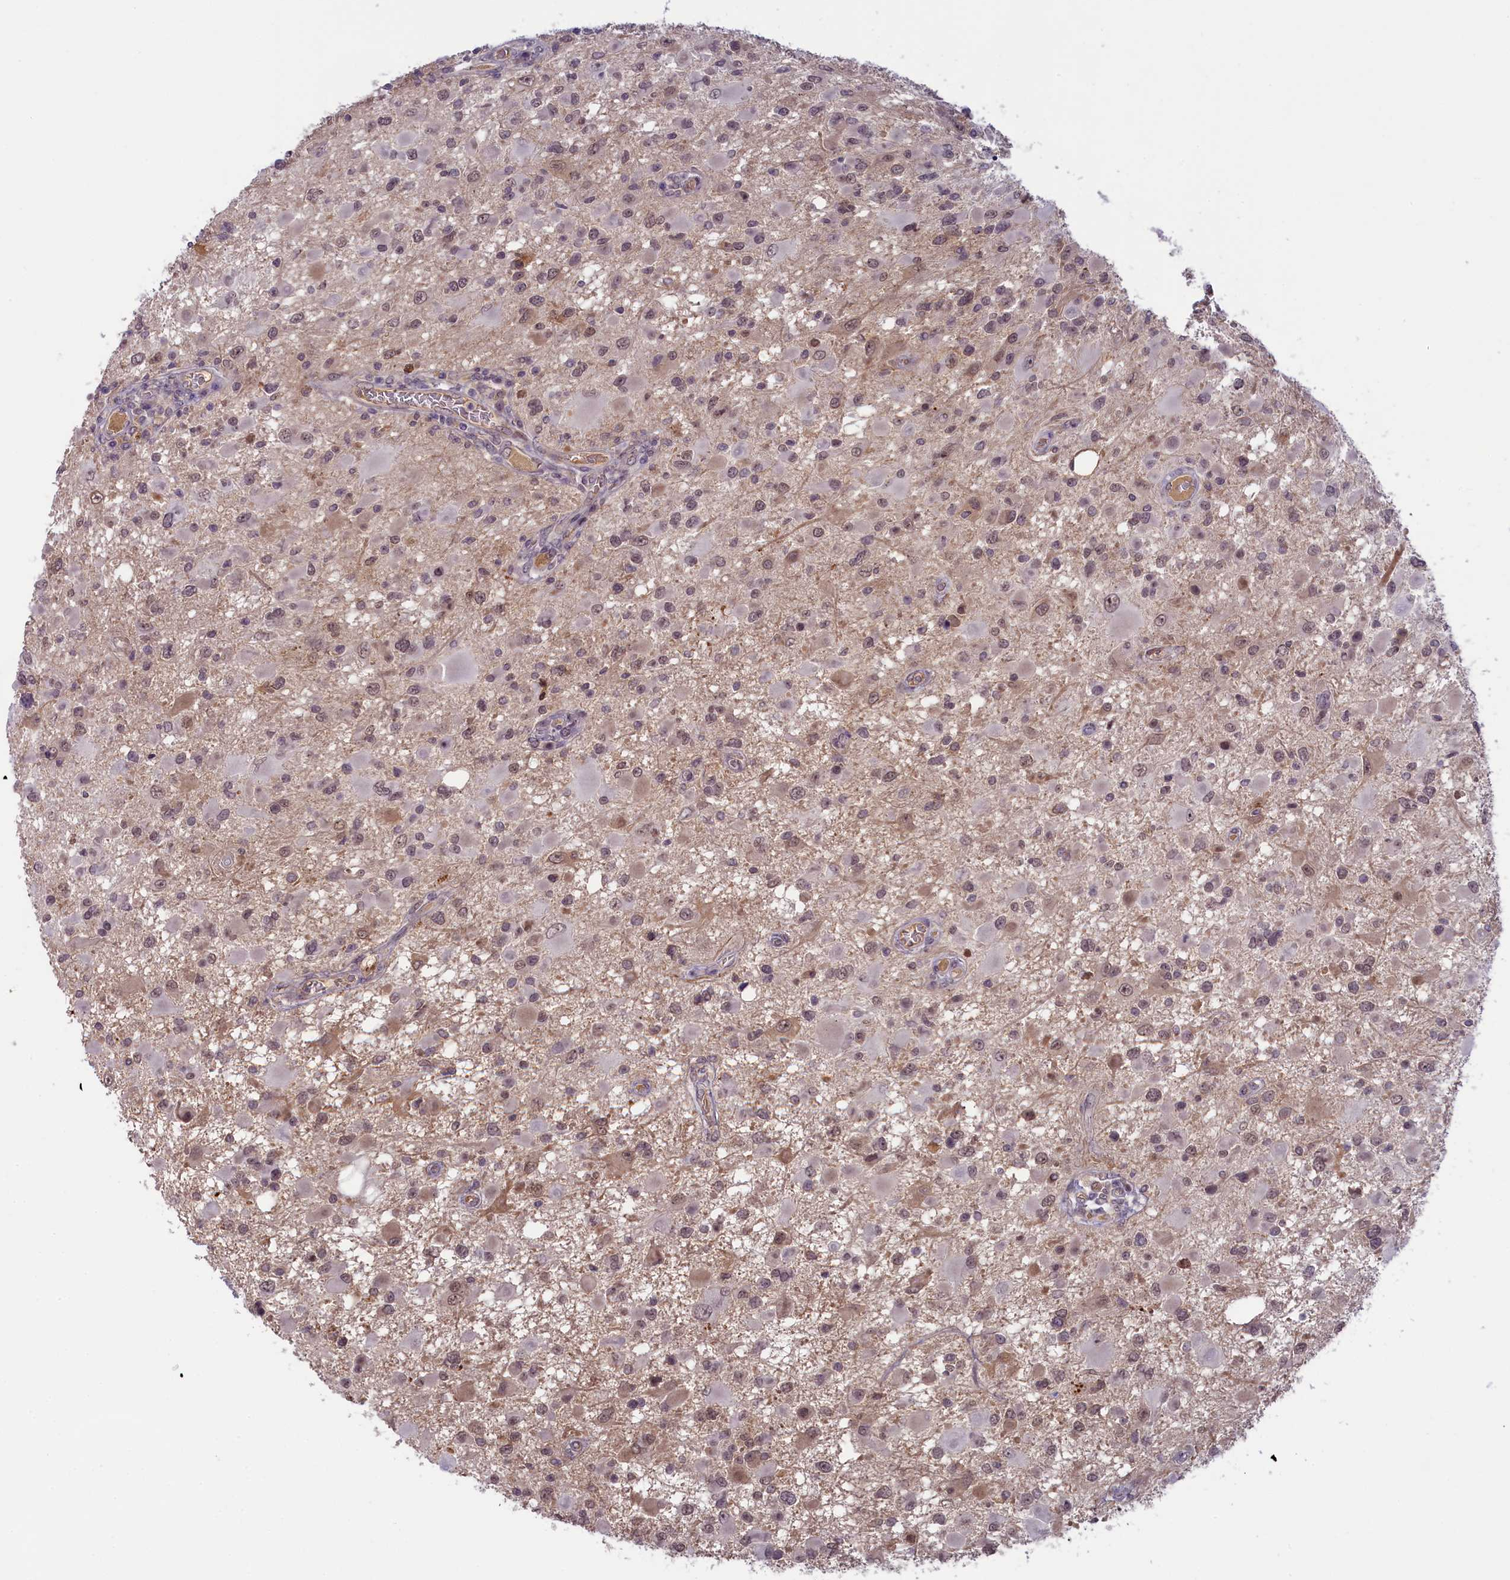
{"staining": {"intensity": "weak", "quantity": ">75%", "location": "nuclear"}, "tissue": "glioma", "cell_type": "Tumor cells", "image_type": "cancer", "snomed": [{"axis": "morphology", "description": "Glioma, malignant, High grade"}, {"axis": "topography", "description": "Brain"}], "caption": "Malignant high-grade glioma stained for a protein shows weak nuclear positivity in tumor cells. The protein of interest is stained brown, and the nuclei are stained in blue (DAB IHC with brightfield microscopy, high magnification).", "gene": "CRAMP1", "patient": {"sex": "male", "age": 53}}